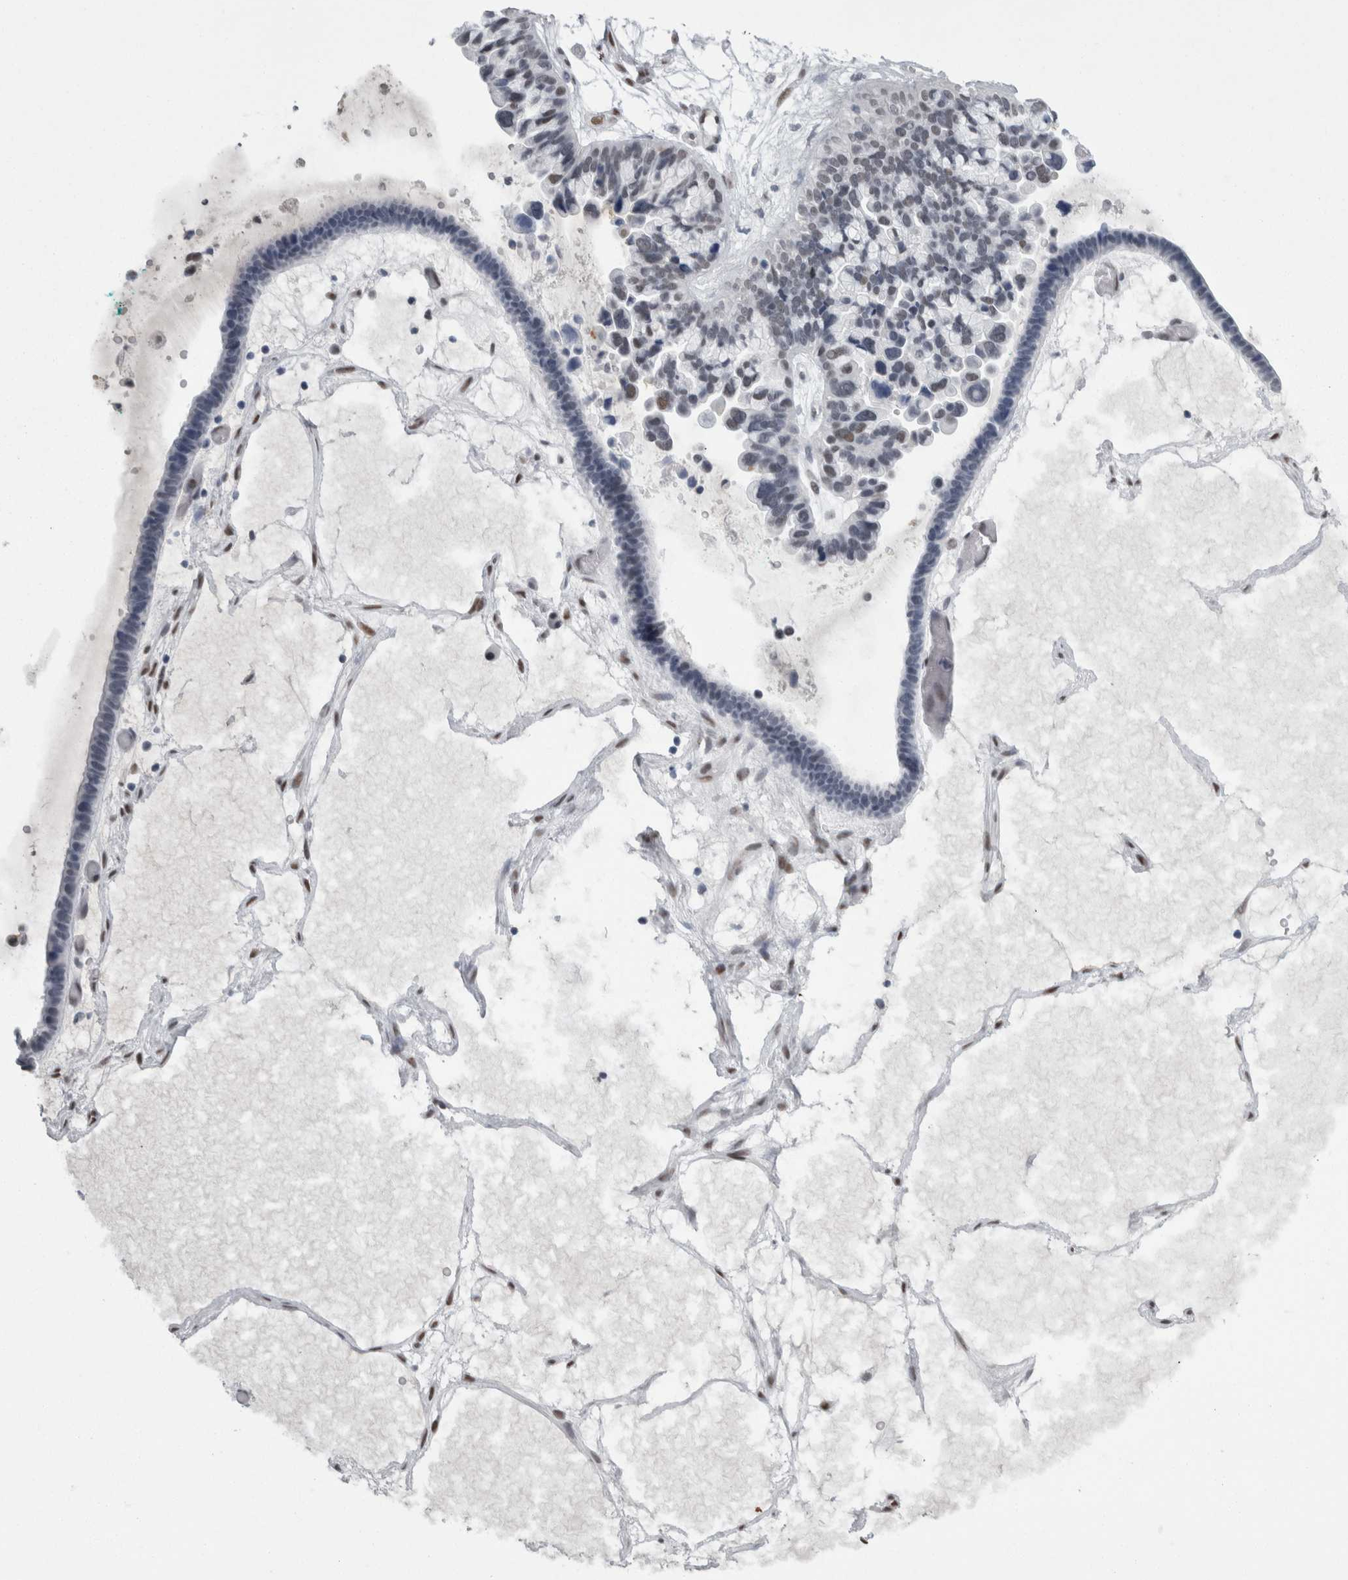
{"staining": {"intensity": "weak", "quantity": "<25%", "location": "nuclear"}, "tissue": "ovarian cancer", "cell_type": "Tumor cells", "image_type": "cancer", "snomed": [{"axis": "morphology", "description": "Cystadenocarcinoma, serous, NOS"}, {"axis": "topography", "description": "Ovary"}], "caption": "Immunohistochemical staining of ovarian cancer (serous cystadenocarcinoma) exhibits no significant staining in tumor cells. Nuclei are stained in blue.", "gene": "C1orf54", "patient": {"sex": "female", "age": 56}}